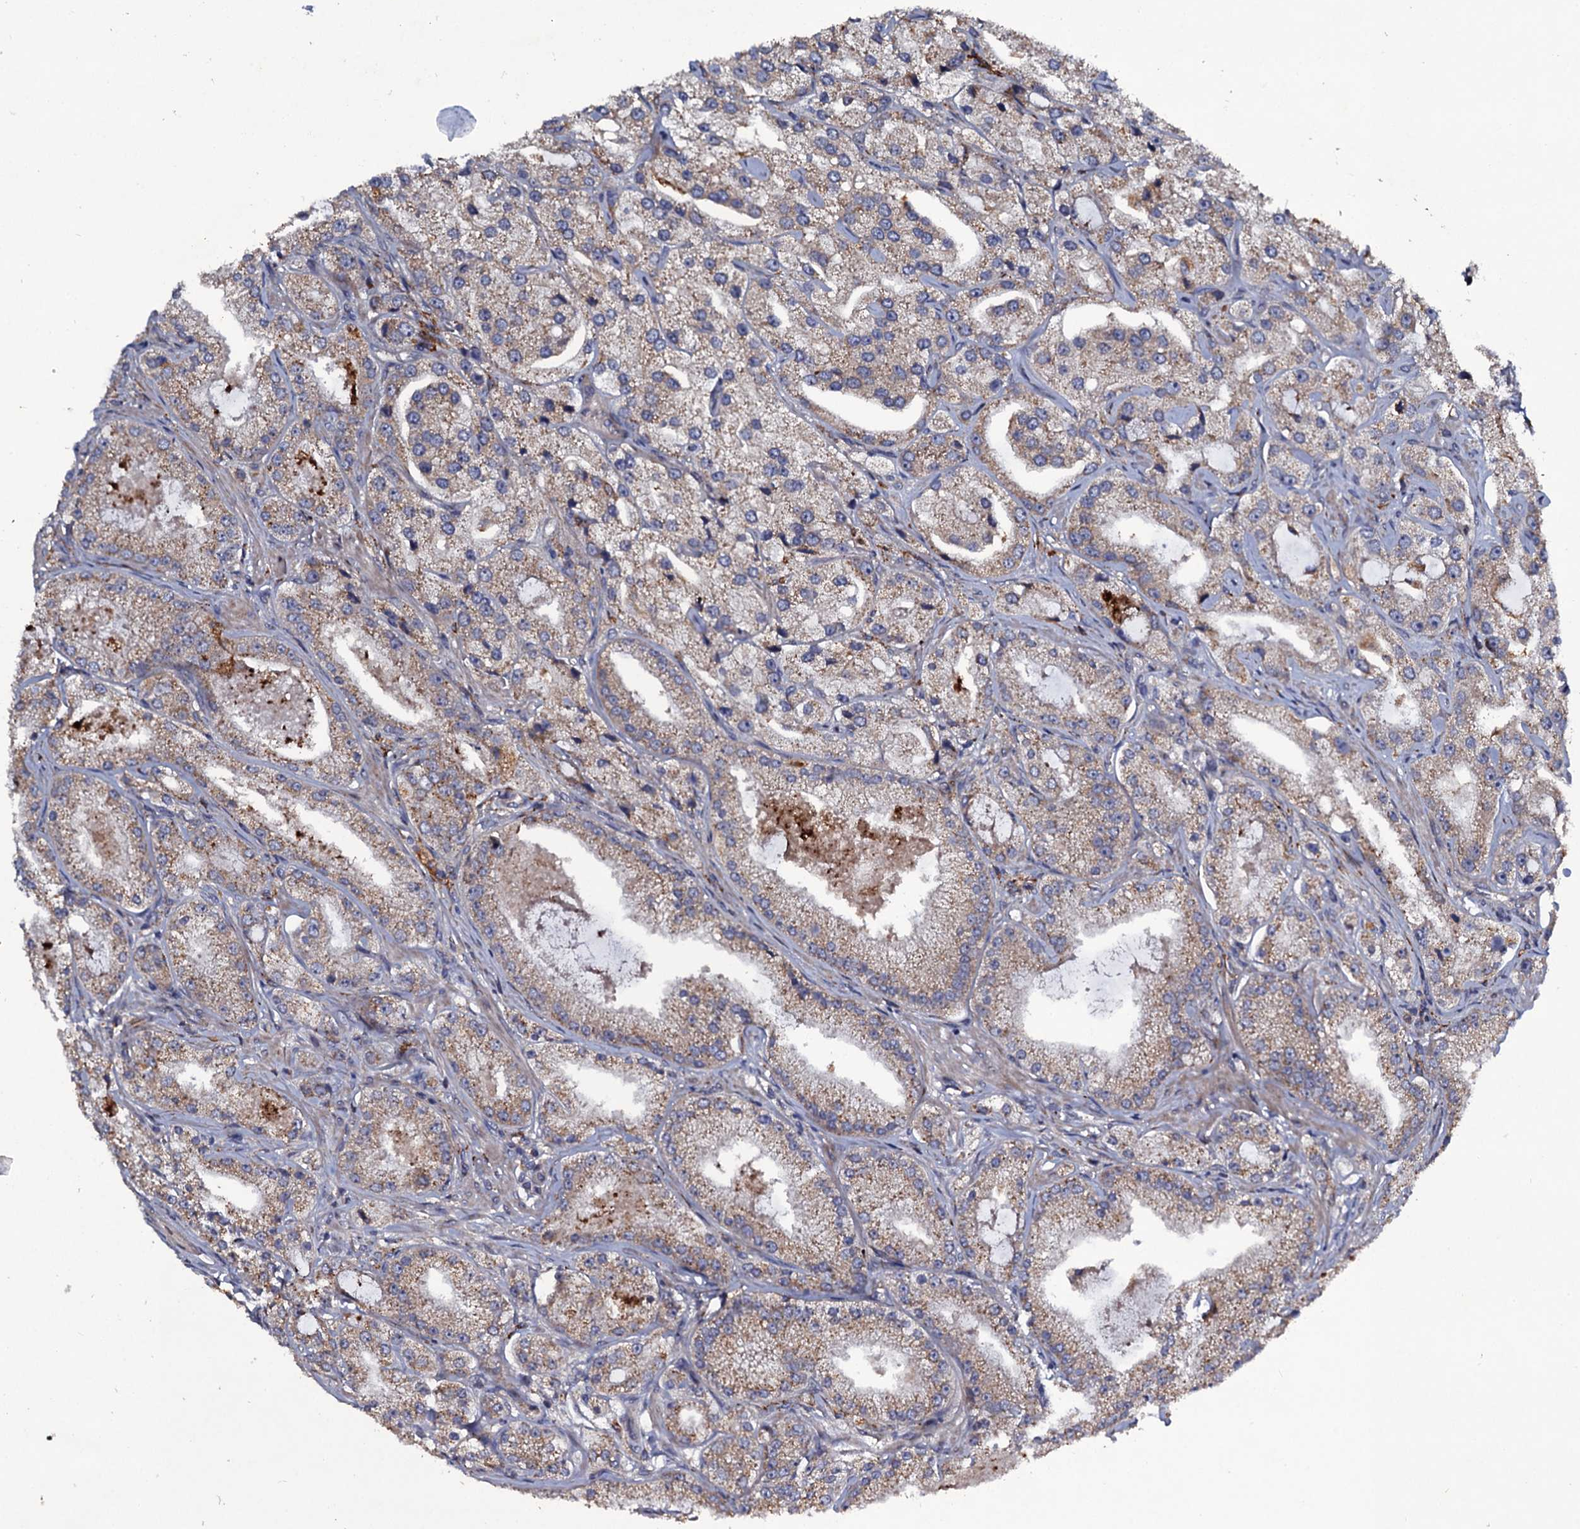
{"staining": {"intensity": "weak", "quantity": ">75%", "location": "cytoplasmic/membranous"}, "tissue": "prostate cancer", "cell_type": "Tumor cells", "image_type": "cancer", "snomed": [{"axis": "morphology", "description": "Adenocarcinoma, Low grade"}, {"axis": "topography", "description": "Prostate"}], "caption": "Protein expression analysis of human prostate cancer (low-grade adenocarcinoma) reveals weak cytoplasmic/membranous expression in about >75% of tumor cells.", "gene": "LRRC28", "patient": {"sex": "male", "age": 69}}